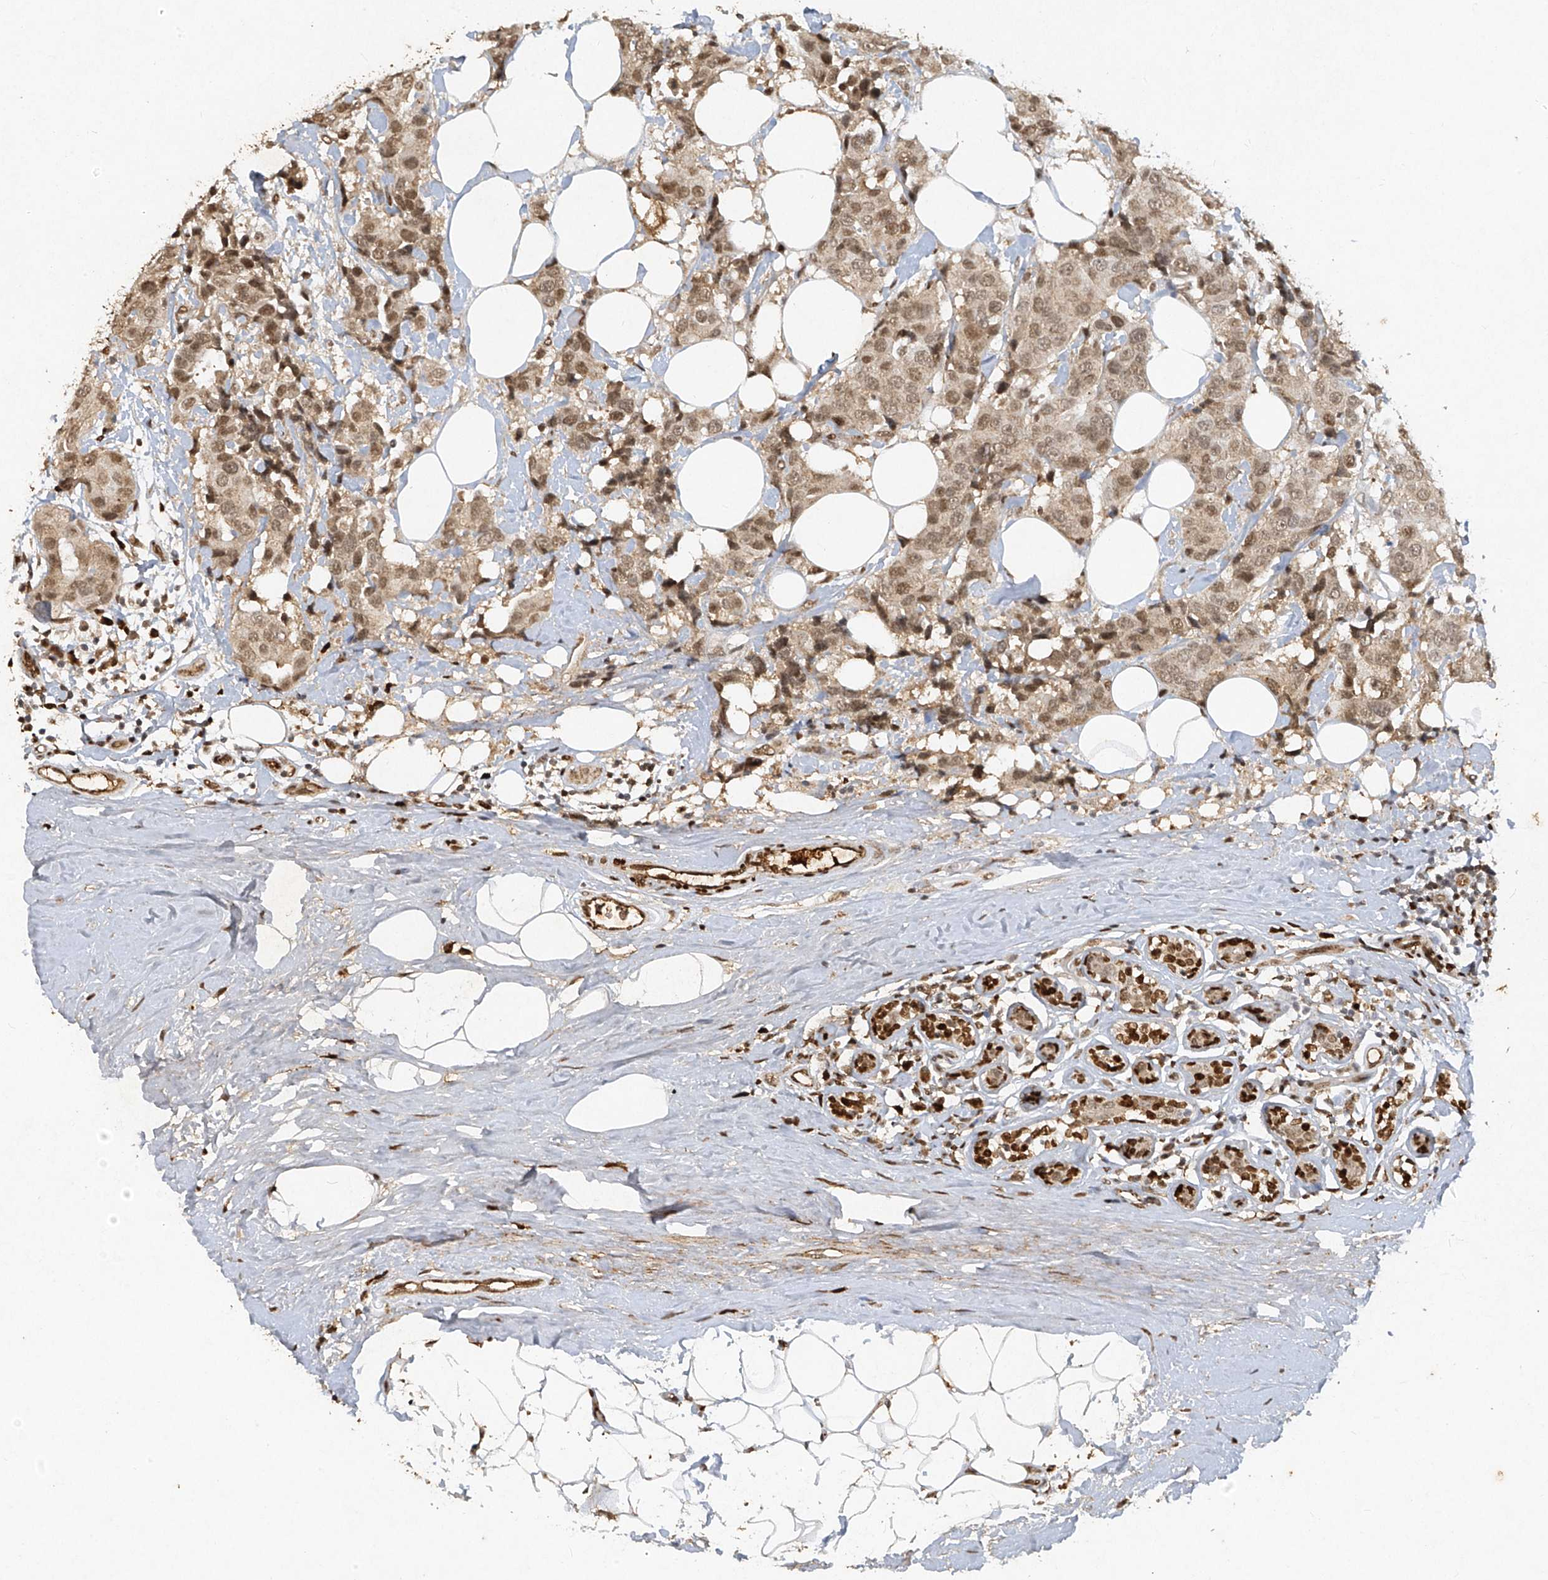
{"staining": {"intensity": "moderate", "quantity": ">75%", "location": "cytoplasmic/membranous,nuclear"}, "tissue": "breast cancer", "cell_type": "Tumor cells", "image_type": "cancer", "snomed": [{"axis": "morphology", "description": "Normal tissue, NOS"}, {"axis": "morphology", "description": "Duct carcinoma"}, {"axis": "topography", "description": "Breast"}], "caption": "This is a histology image of immunohistochemistry (IHC) staining of breast invasive ductal carcinoma, which shows moderate expression in the cytoplasmic/membranous and nuclear of tumor cells.", "gene": "ATRIP", "patient": {"sex": "female", "age": 39}}